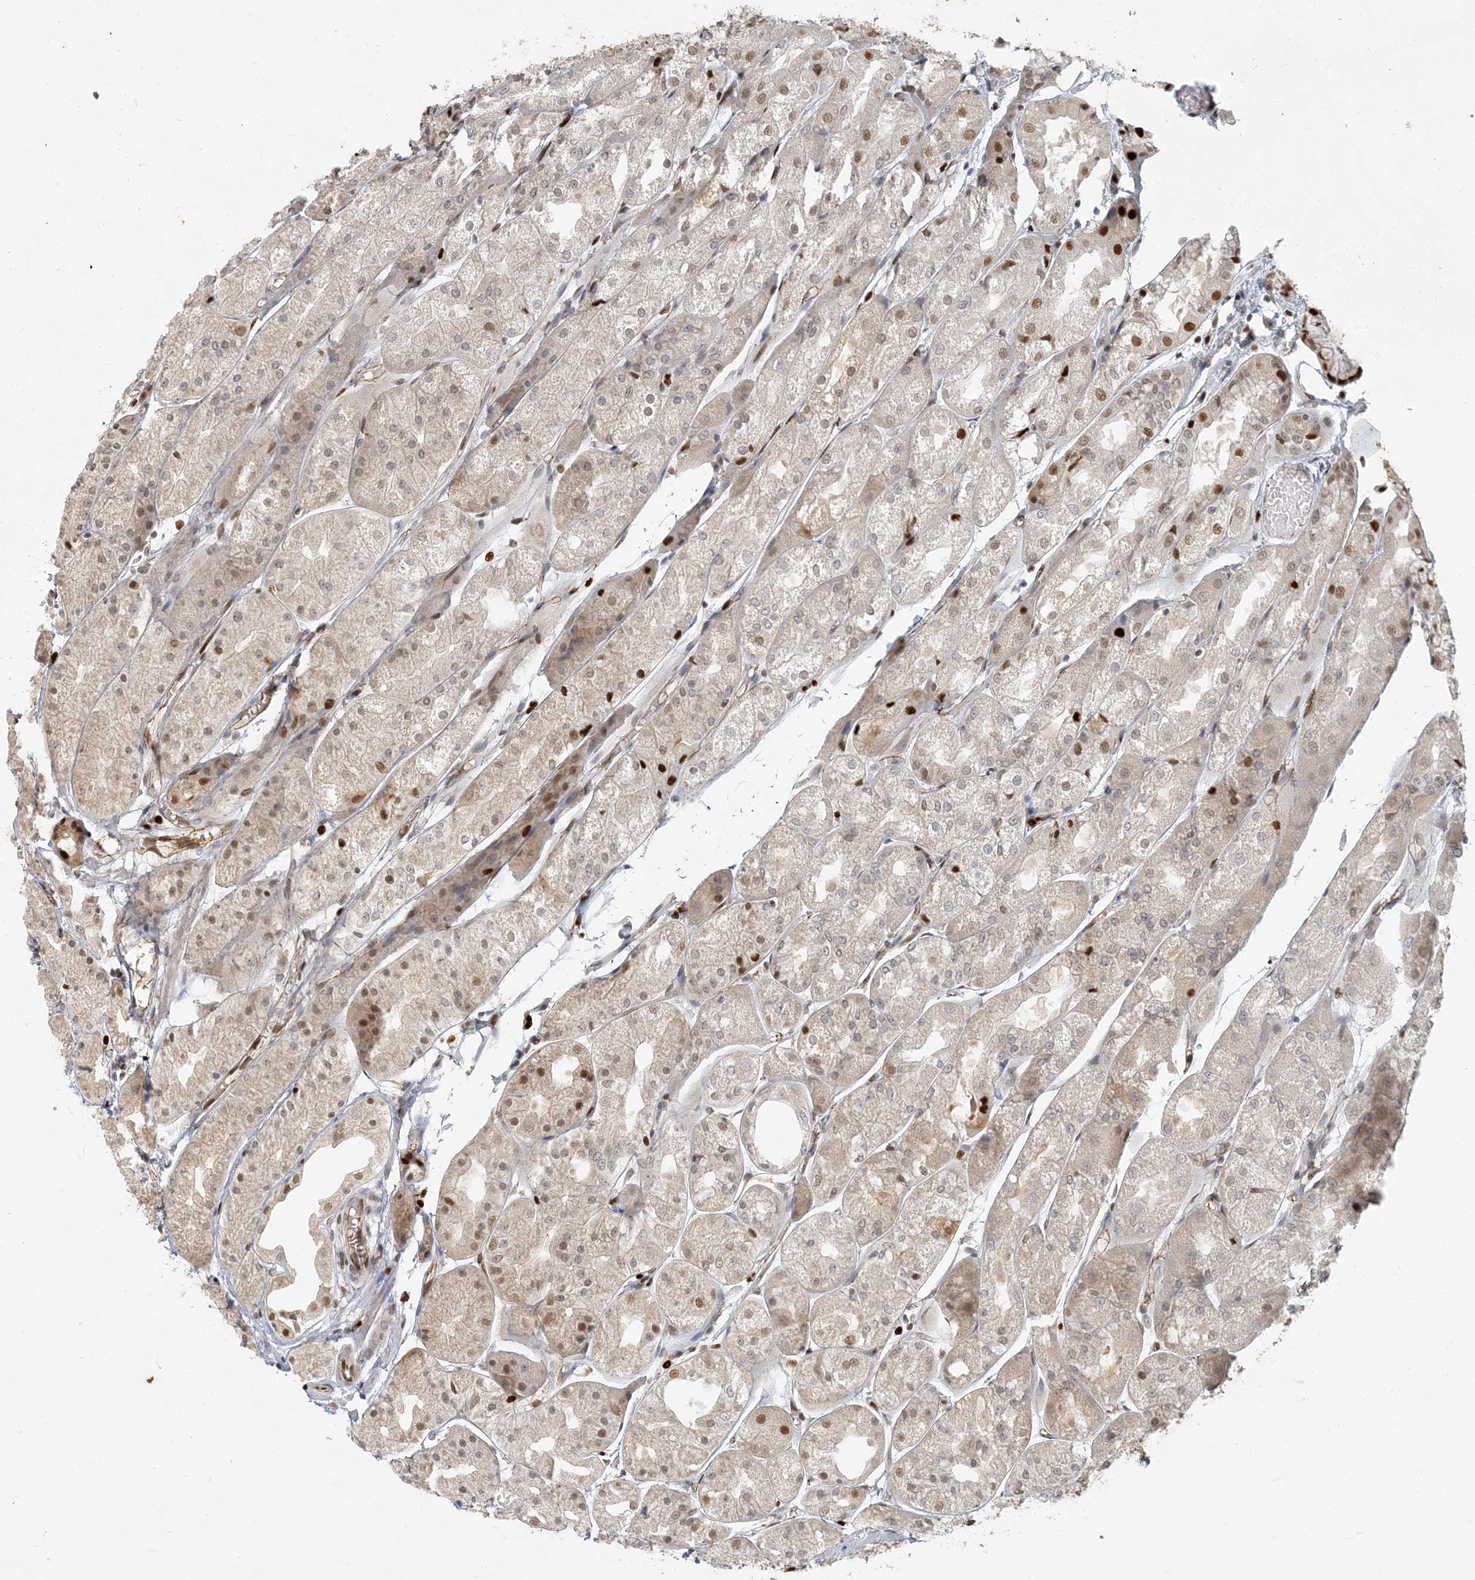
{"staining": {"intensity": "strong", "quantity": "25%-75%", "location": "nuclear"}, "tissue": "stomach", "cell_type": "Glandular cells", "image_type": "normal", "snomed": [{"axis": "morphology", "description": "Normal tissue, NOS"}, {"axis": "topography", "description": "Stomach, upper"}], "caption": "The photomicrograph displays staining of unremarkable stomach, revealing strong nuclear protein expression (brown color) within glandular cells.", "gene": "AK9", "patient": {"sex": "male", "age": 72}}